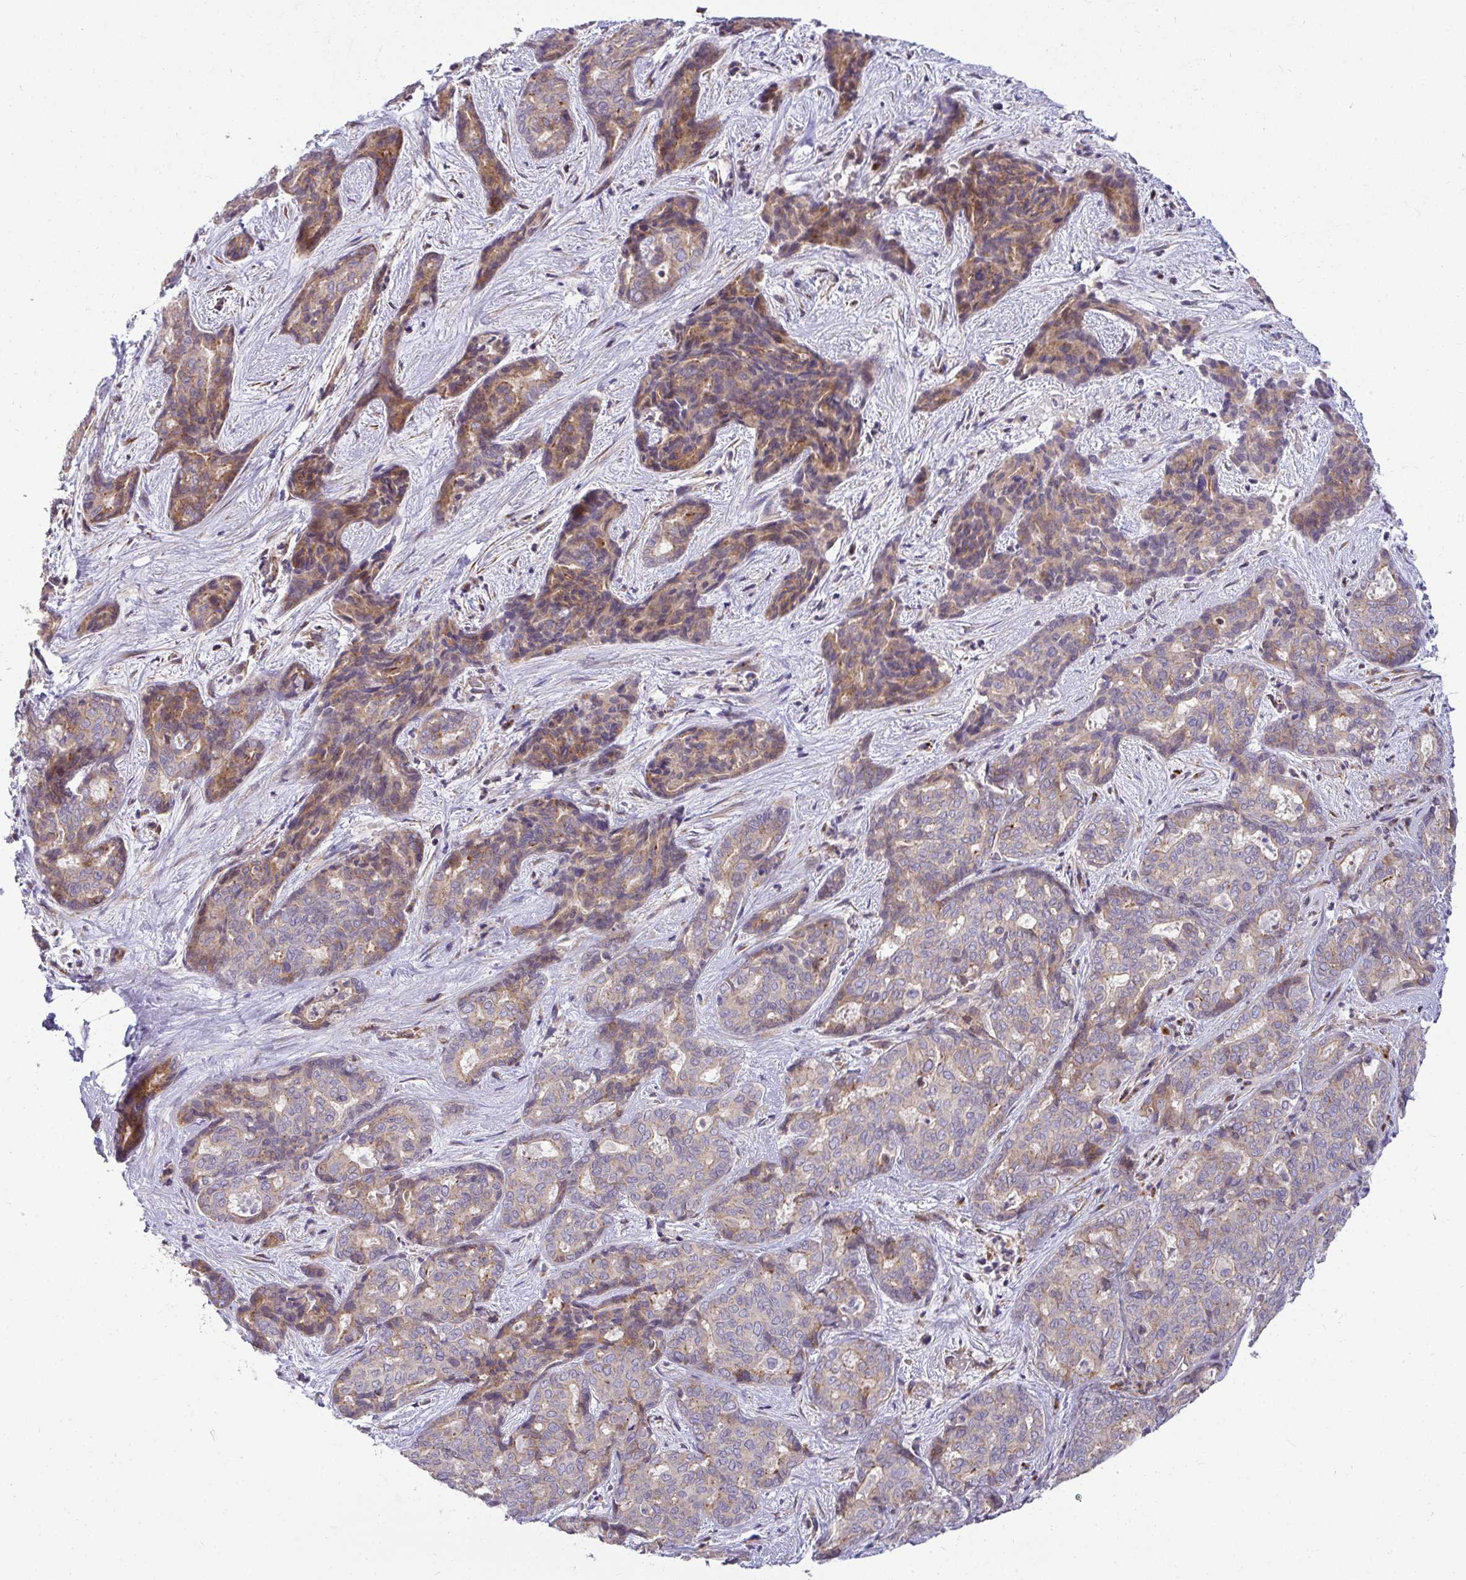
{"staining": {"intensity": "moderate", "quantity": ">75%", "location": "cytoplasmic/membranous"}, "tissue": "liver cancer", "cell_type": "Tumor cells", "image_type": "cancer", "snomed": [{"axis": "morphology", "description": "Cholangiocarcinoma"}, {"axis": "topography", "description": "Liver"}], "caption": "A micrograph of liver cancer stained for a protein reveals moderate cytoplasmic/membranous brown staining in tumor cells.", "gene": "SH2D1B", "patient": {"sex": "female", "age": 64}}